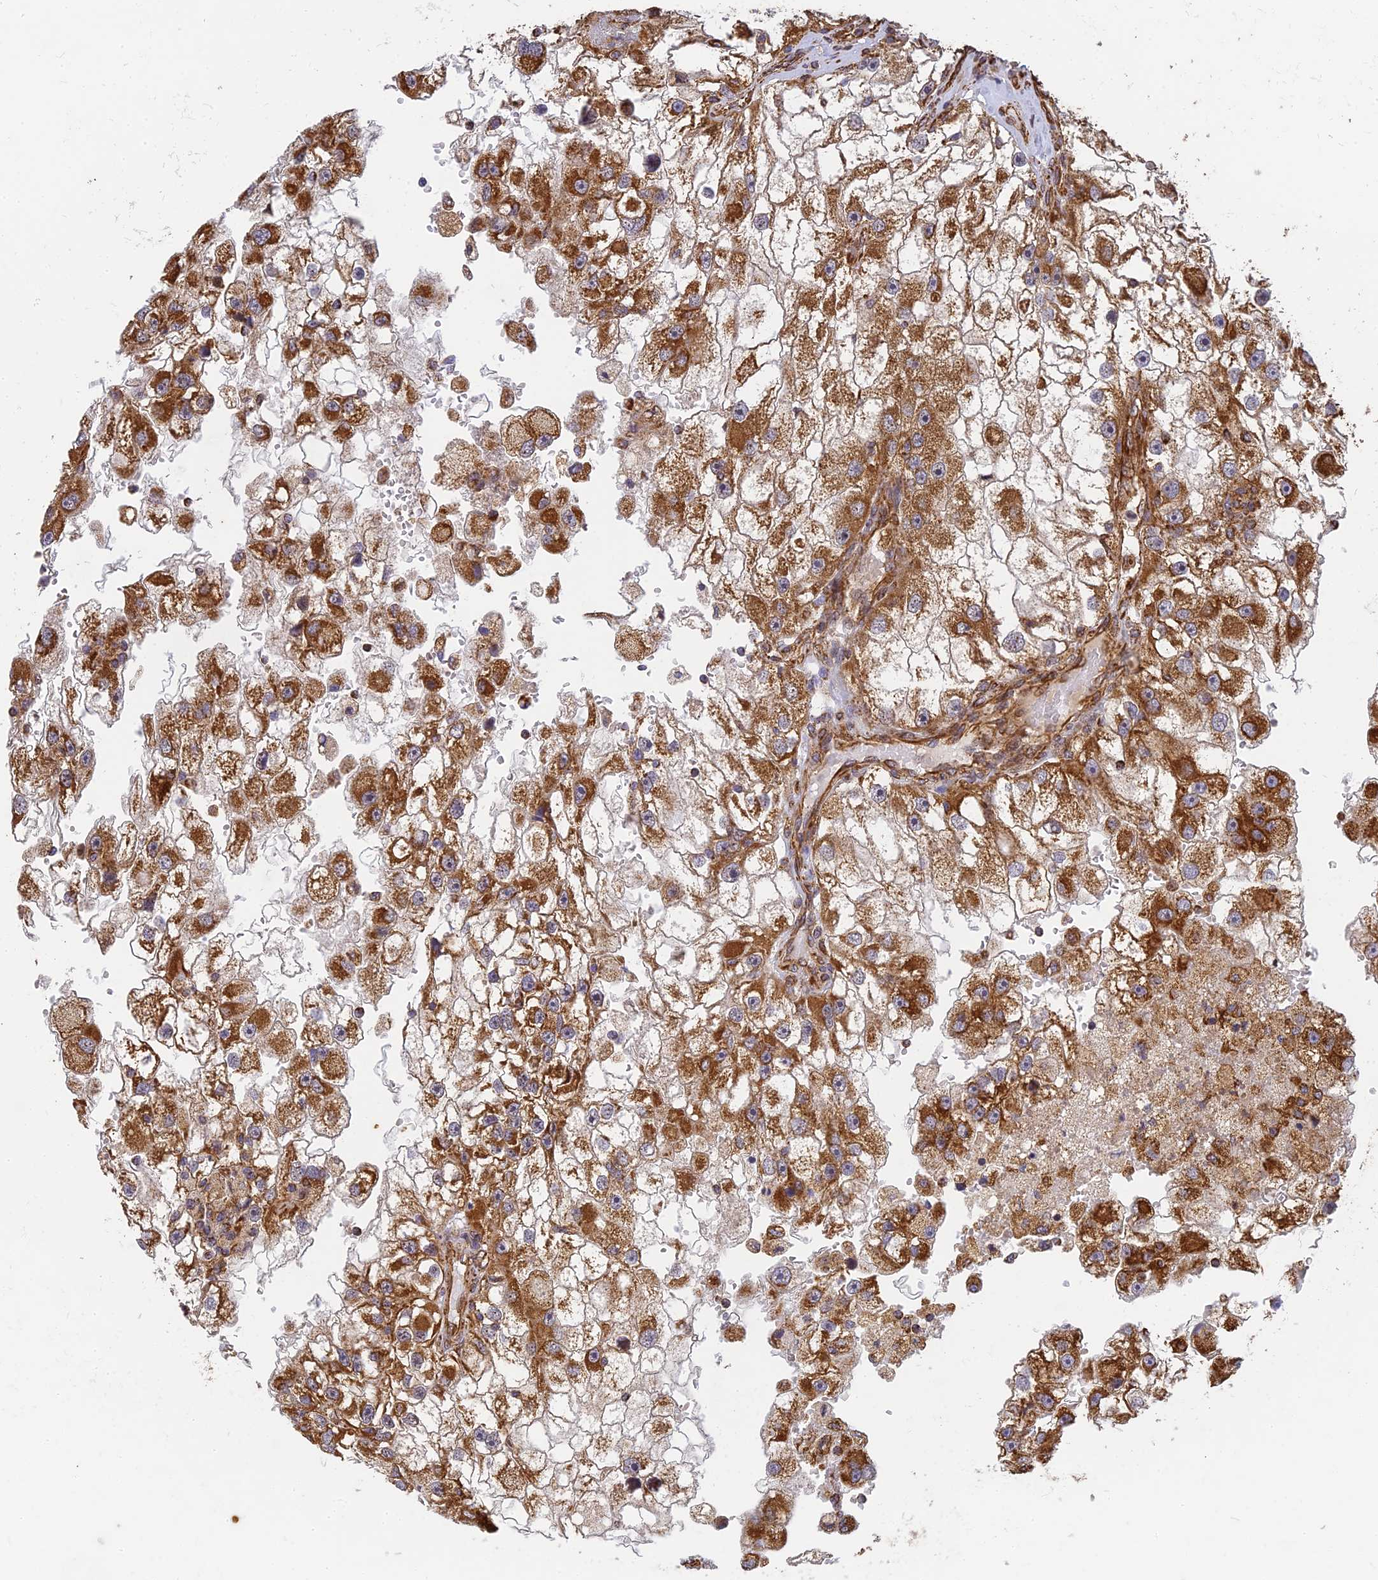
{"staining": {"intensity": "strong", "quantity": ">75%", "location": "cytoplasmic/membranous"}, "tissue": "renal cancer", "cell_type": "Tumor cells", "image_type": "cancer", "snomed": [{"axis": "morphology", "description": "Adenocarcinoma, NOS"}, {"axis": "topography", "description": "Kidney"}], "caption": "Protein expression analysis of human renal adenocarcinoma reveals strong cytoplasmic/membranous positivity in approximately >75% of tumor cells.", "gene": "DSTYK", "patient": {"sex": "male", "age": 63}}